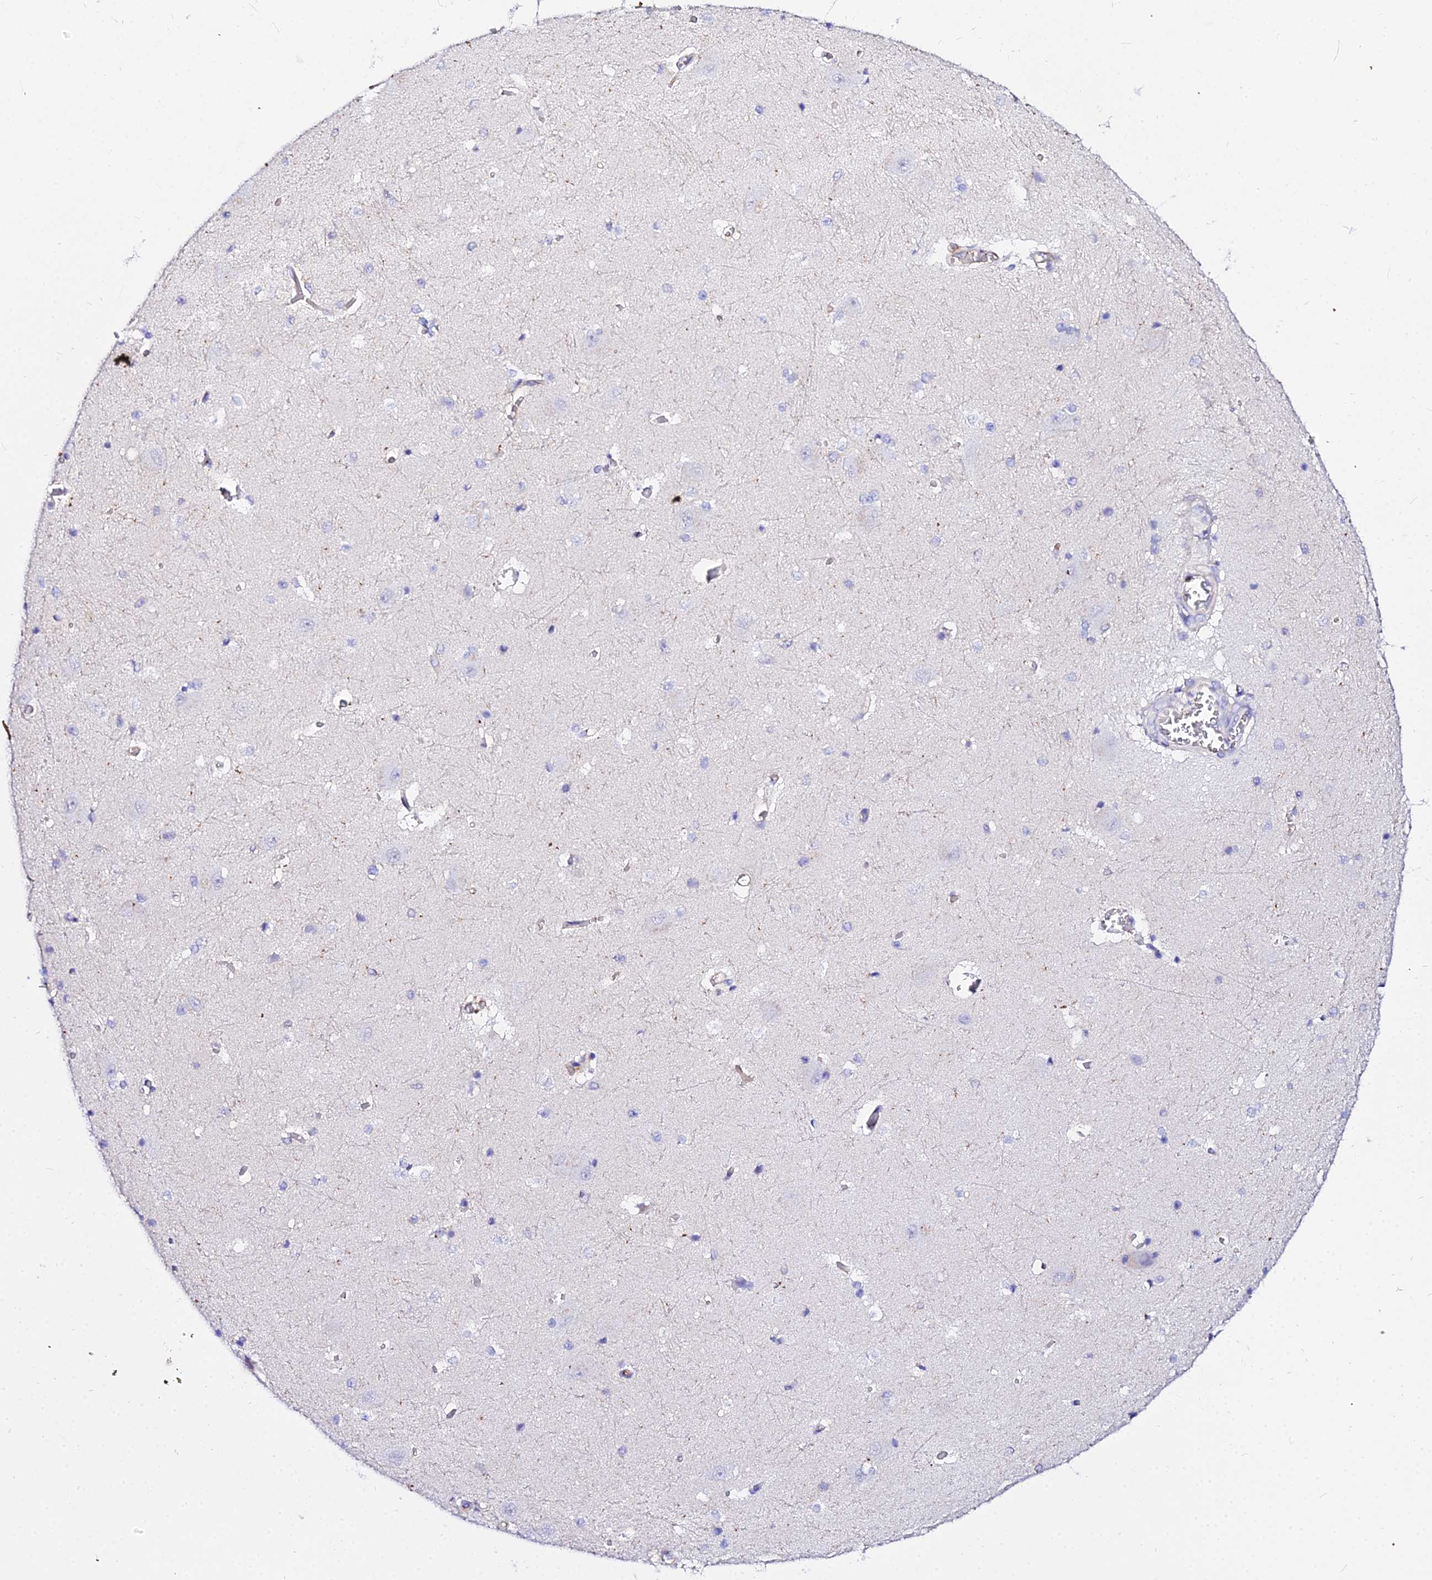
{"staining": {"intensity": "negative", "quantity": "none", "location": "none"}, "tissue": "caudate", "cell_type": "Glial cells", "image_type": "normal", "snomed": [{"axis": "morphology", "description": "Normal tissue, NOS"}, {"axis": "topography", "description": "Lateral ventricle wall"}], "caption": "An immunohistochemistry (IHC) photomicrograph of normal caudate is shown. There is no staining in glial cells of caudate. (DAB IHC with hematoxylin counter stain).", "gene": "DAW1", "patient": {"sex": "male", "age": 37}}